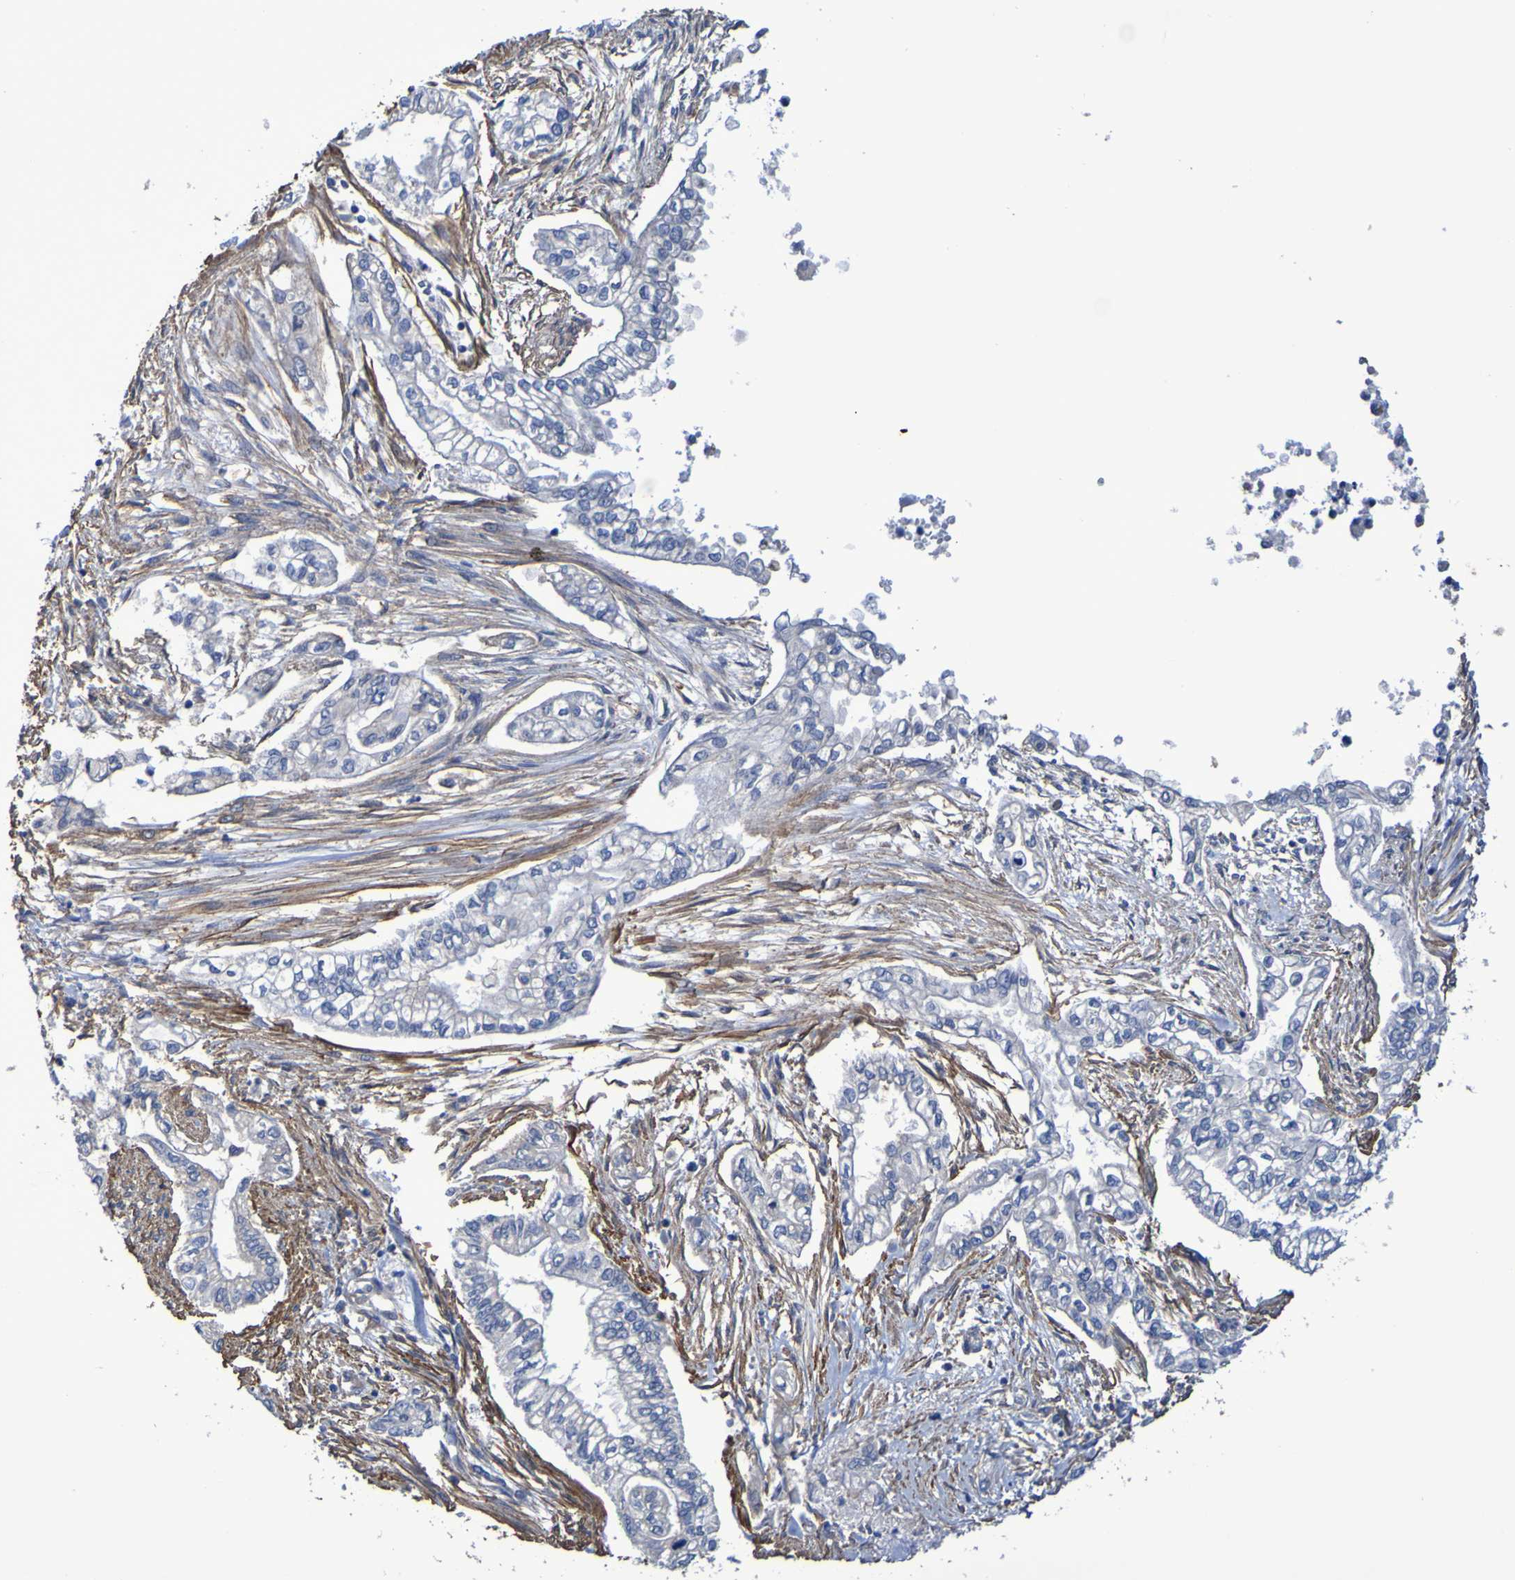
{"staining": {"intensity": "negative", "quantity": "none", "location": "none"}, "tissue": "pancreatic cancer", "cell_type": "Tumor cells", "image_type": "cancer", "snomed": [{"axis": "morphology", "description": "Normal tissue, NOS"}, {"axis": "topography", "description": "Pancreas"}], "caption": "Immunohistochemical staining of human pancreatic cancer demonstrates no significant expression in tumor cells.", "gene": "SRPRB", "patient": {"sex": "male", "age": 42}}